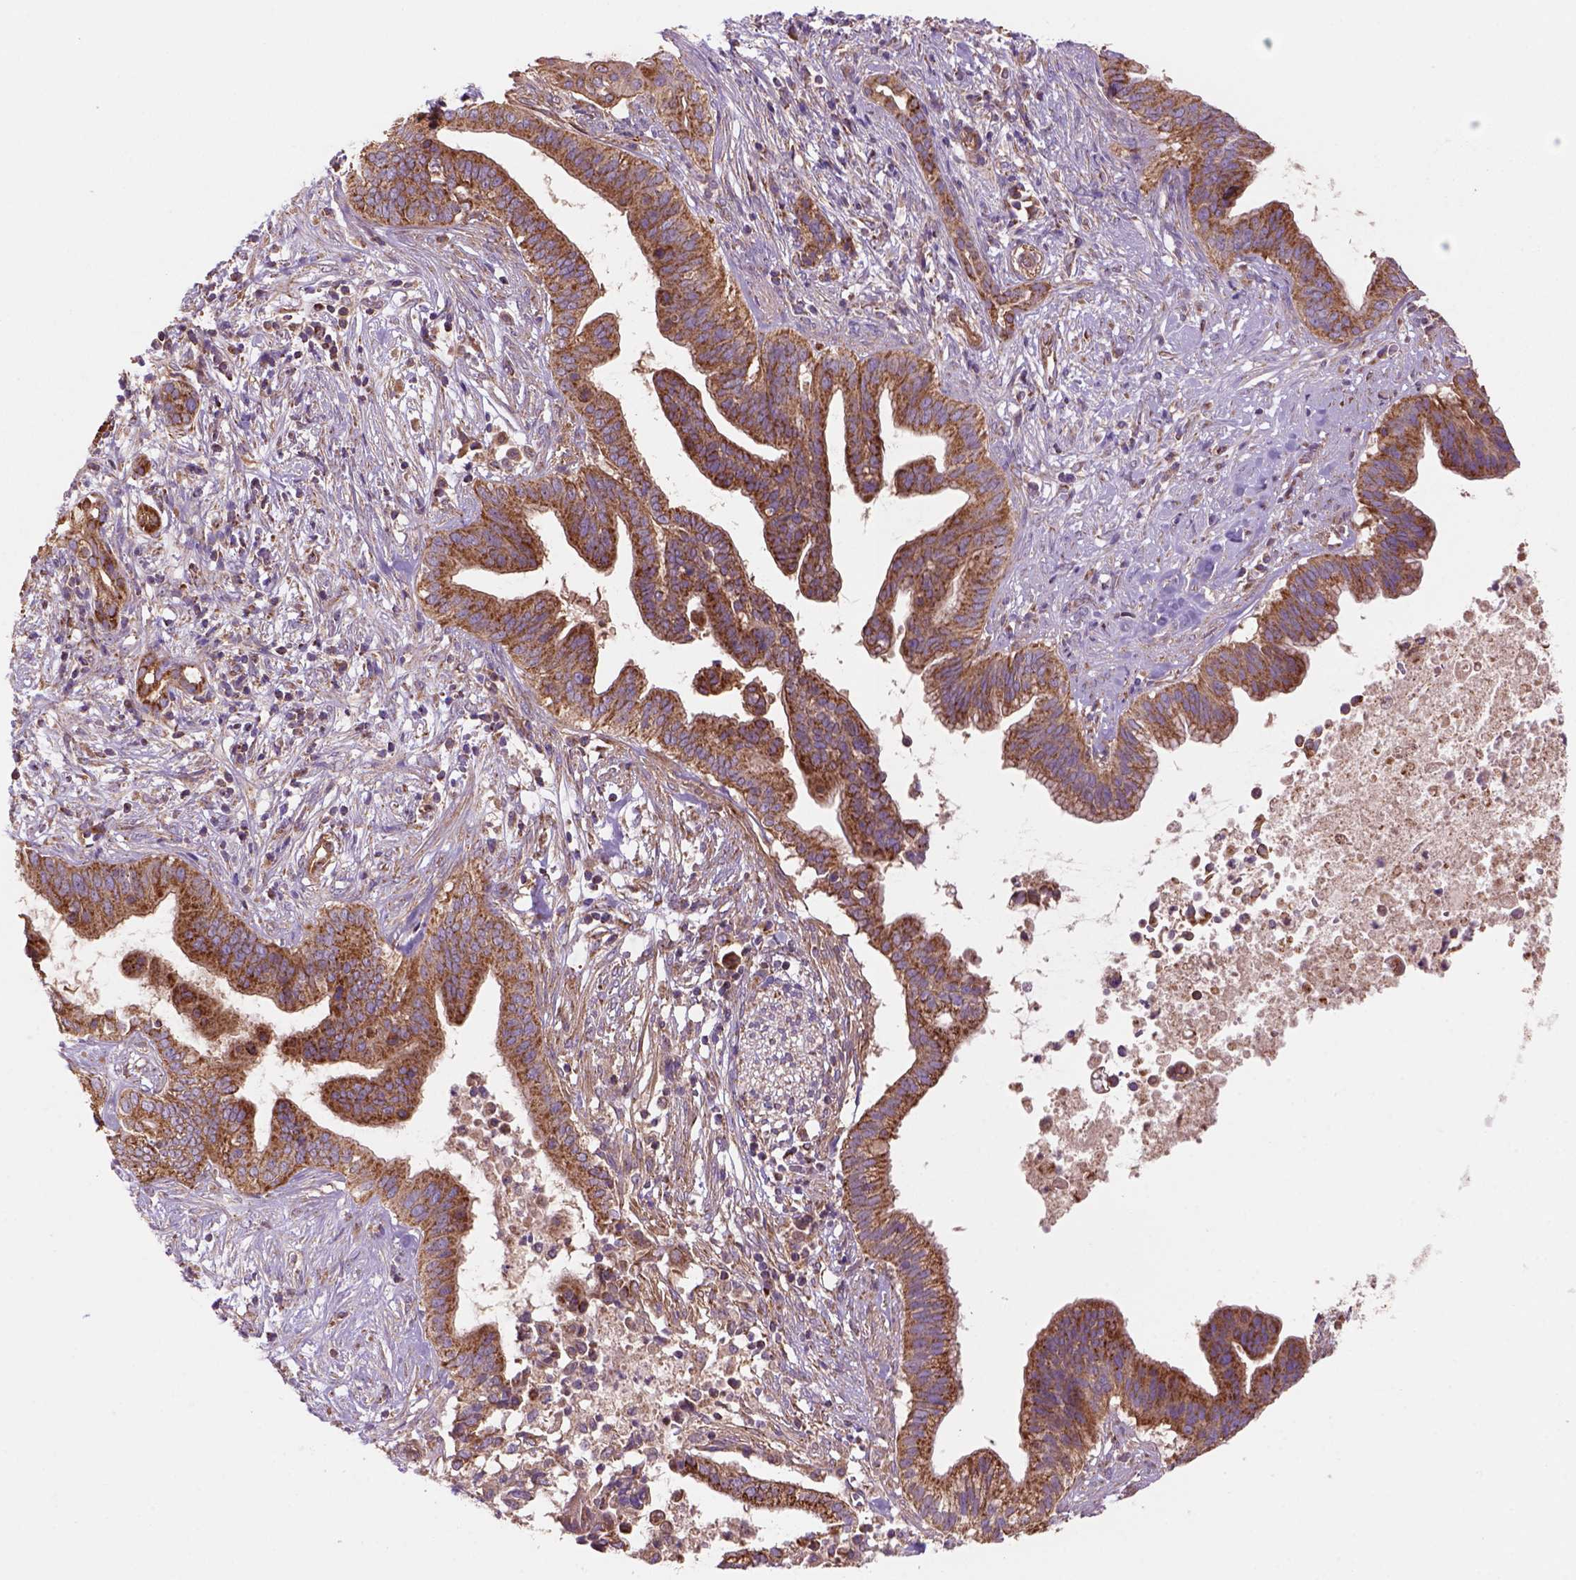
{"staining": {"intensity": "moderate", "quantity": ">75%", "location": "cytoplasmic/membranous"}, "tissue": "pancreatic cancer", "cell_type": "Tumor cells", "image_type": "cancer", "snomed": [{"axis": "morphology", "description": "Adenocarcinoma, NOS"}, {"axis": "topography", "description": "Pancreas"}], "caption": "Human adenocarcinoma (pancreatic) stained with a protein marker reveals moderate staining in tumor cells.", "gene": "WARS2", "patient": {"sex": "male", "age": 61}}